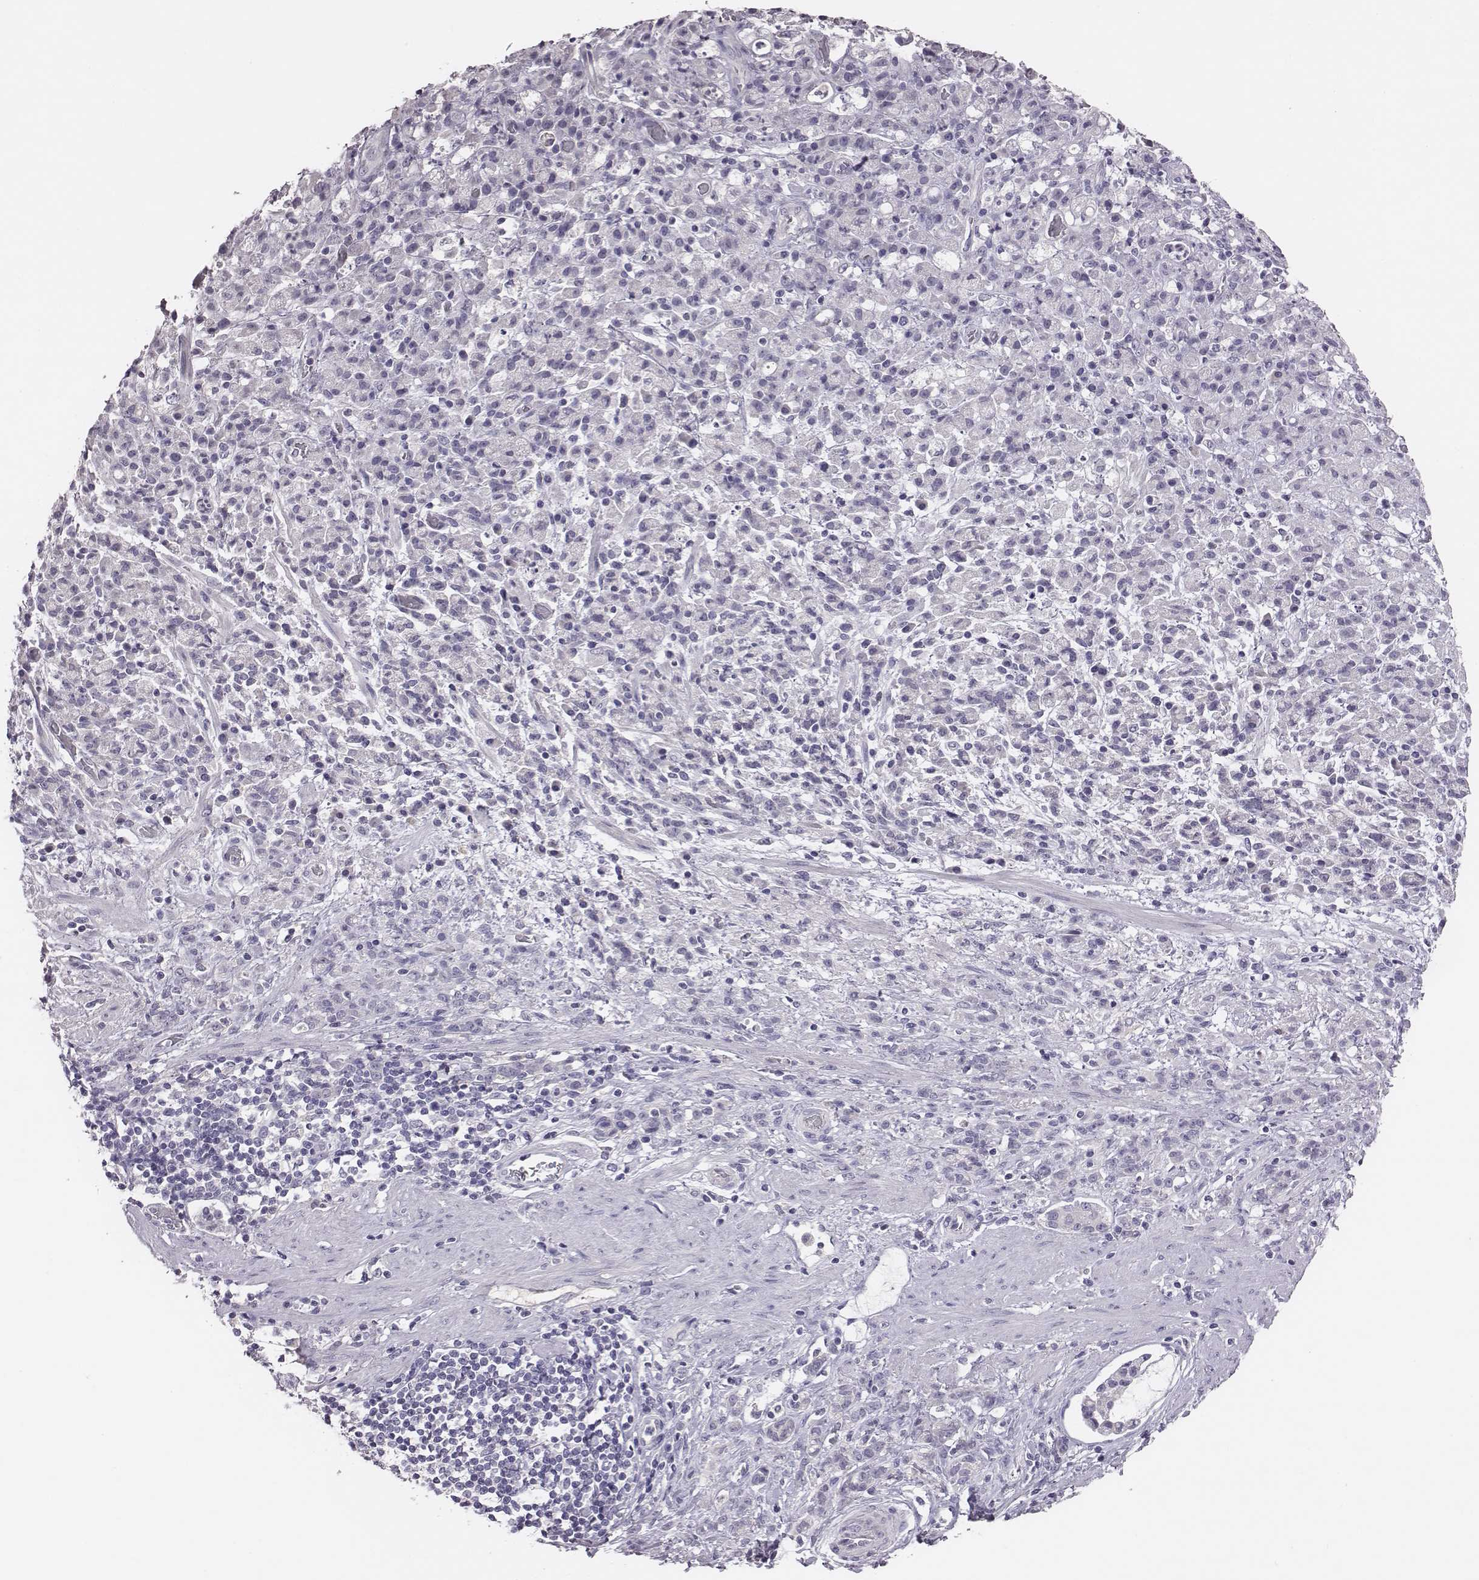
{"staining": {"intensity": "negative", "quantity": "none", "location": "none"}, "tissue": "stomach cancer", "cell_type": "Tumor cells", "image_type": "cancer", "snomed": [{"axis": "morphology", "description": "Adenocarcinoma, NOS"}, {"axis": "topography", "description": "Stomach"}], "caption": "Photomicrograph shows no protein expression in tumor cells of stomach cancer (adenocarcinoma) tissue.", "gene": "EN1", "patient": {"sex": "female", "age": 60}}